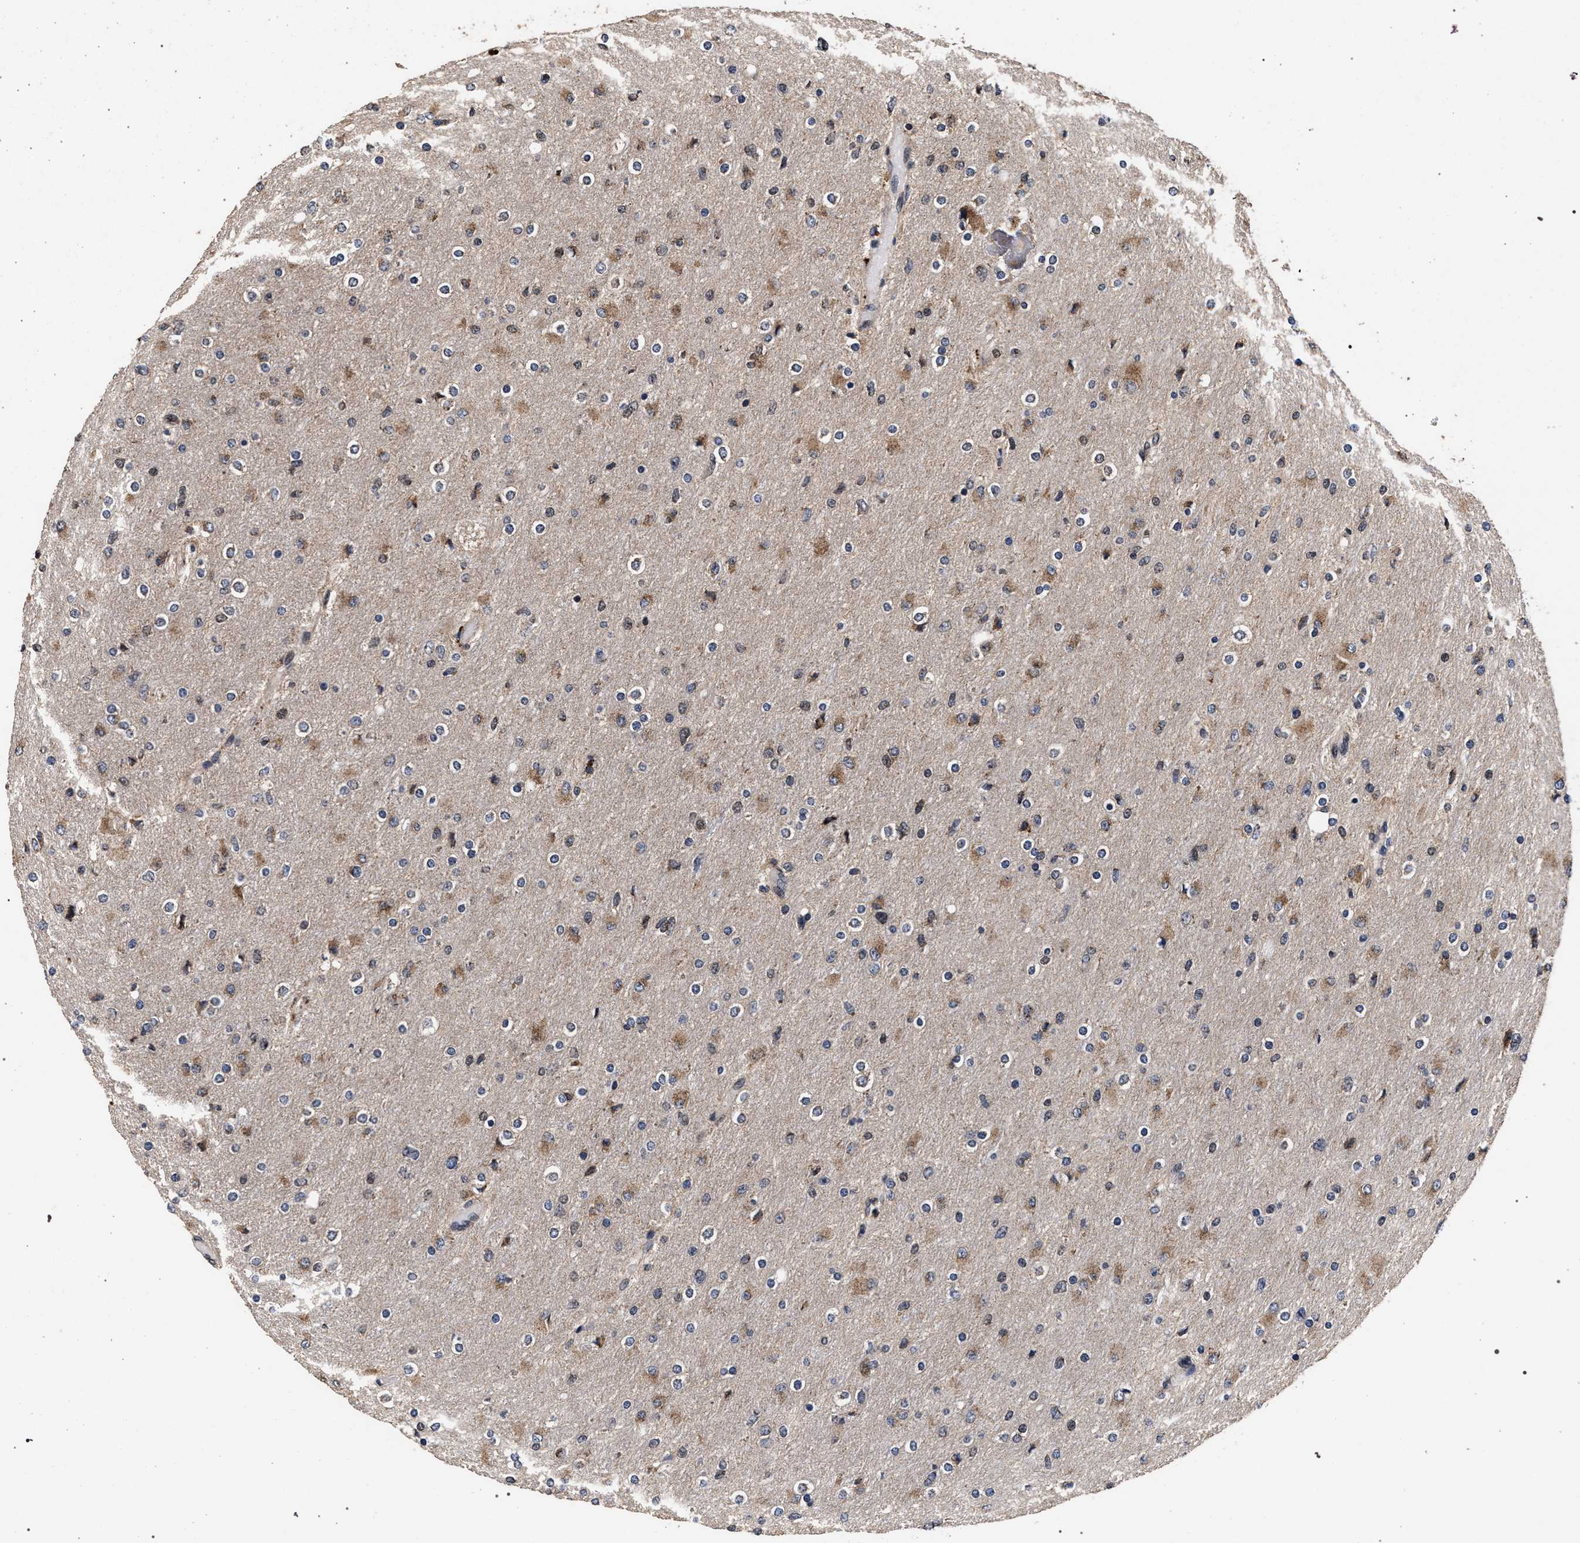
{"staining": {"intensity": "moderate", "quantity": "25%-75%", "location": "cytoplasmic/membranous,nuclear"}, "tissue": "glioma", "cell_type": "Tumor cells", "image_type": "cancer", "snomed": [{"axis": "morphology", "description": "Glioma, malignant, High grade"}, {"axis": "topography", "description": "Cerebral cortex"}], "caption": "Immunohistochemistry (IHC) image of glioma stained for a protein (brown), which displays medium levels of moderate cytoplasmic/membranous and nuclear staining in approximately 25%-75% of tumor cells.", "gene": "ACOX1", "patient": {"sex": "female", "age": 36}}